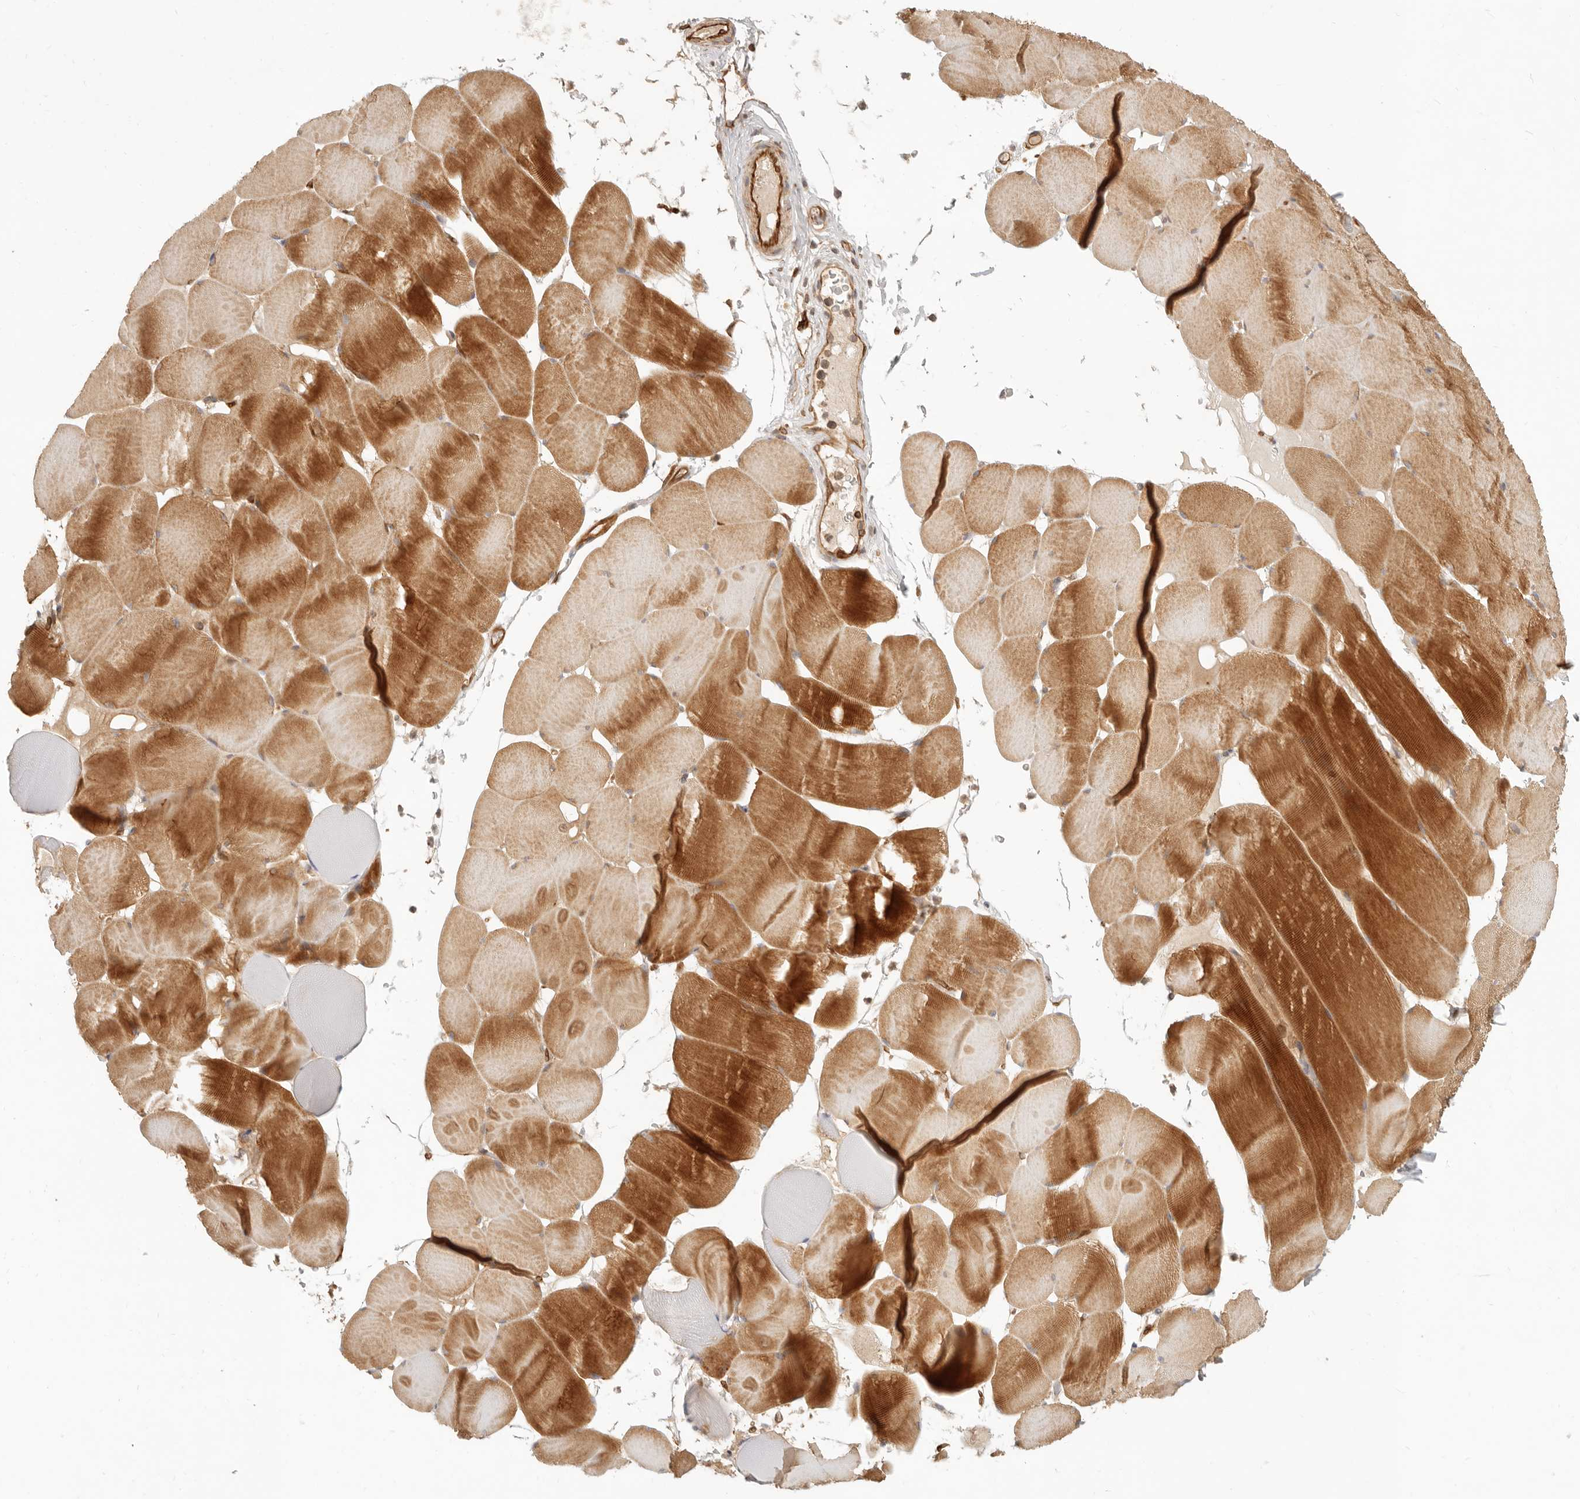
{"staining": {"intensity": "moderate", "quantity": ">75%", "location": "cytoplasmic/membranous"}, "tissue": "skeletal muscle", "cell_type": "Myocytes", "image_type": "normal", "snomed": [{"axis": "morphology", "description": "Normal tissue, NOS"}, {"axis": "topography", "description": "Skeletal muscle"}], "caption": "This image exhibits benign skeletal muscle stained with immunohistochemistry (IHC) to label a protein in brown. The cytoplasmic/membranous of myocytes show moderate positivity for the protein. Nuclei are counter-stained blue.", "gene": "UFSP1", "patient": {"sex": "male", "age": 62}}